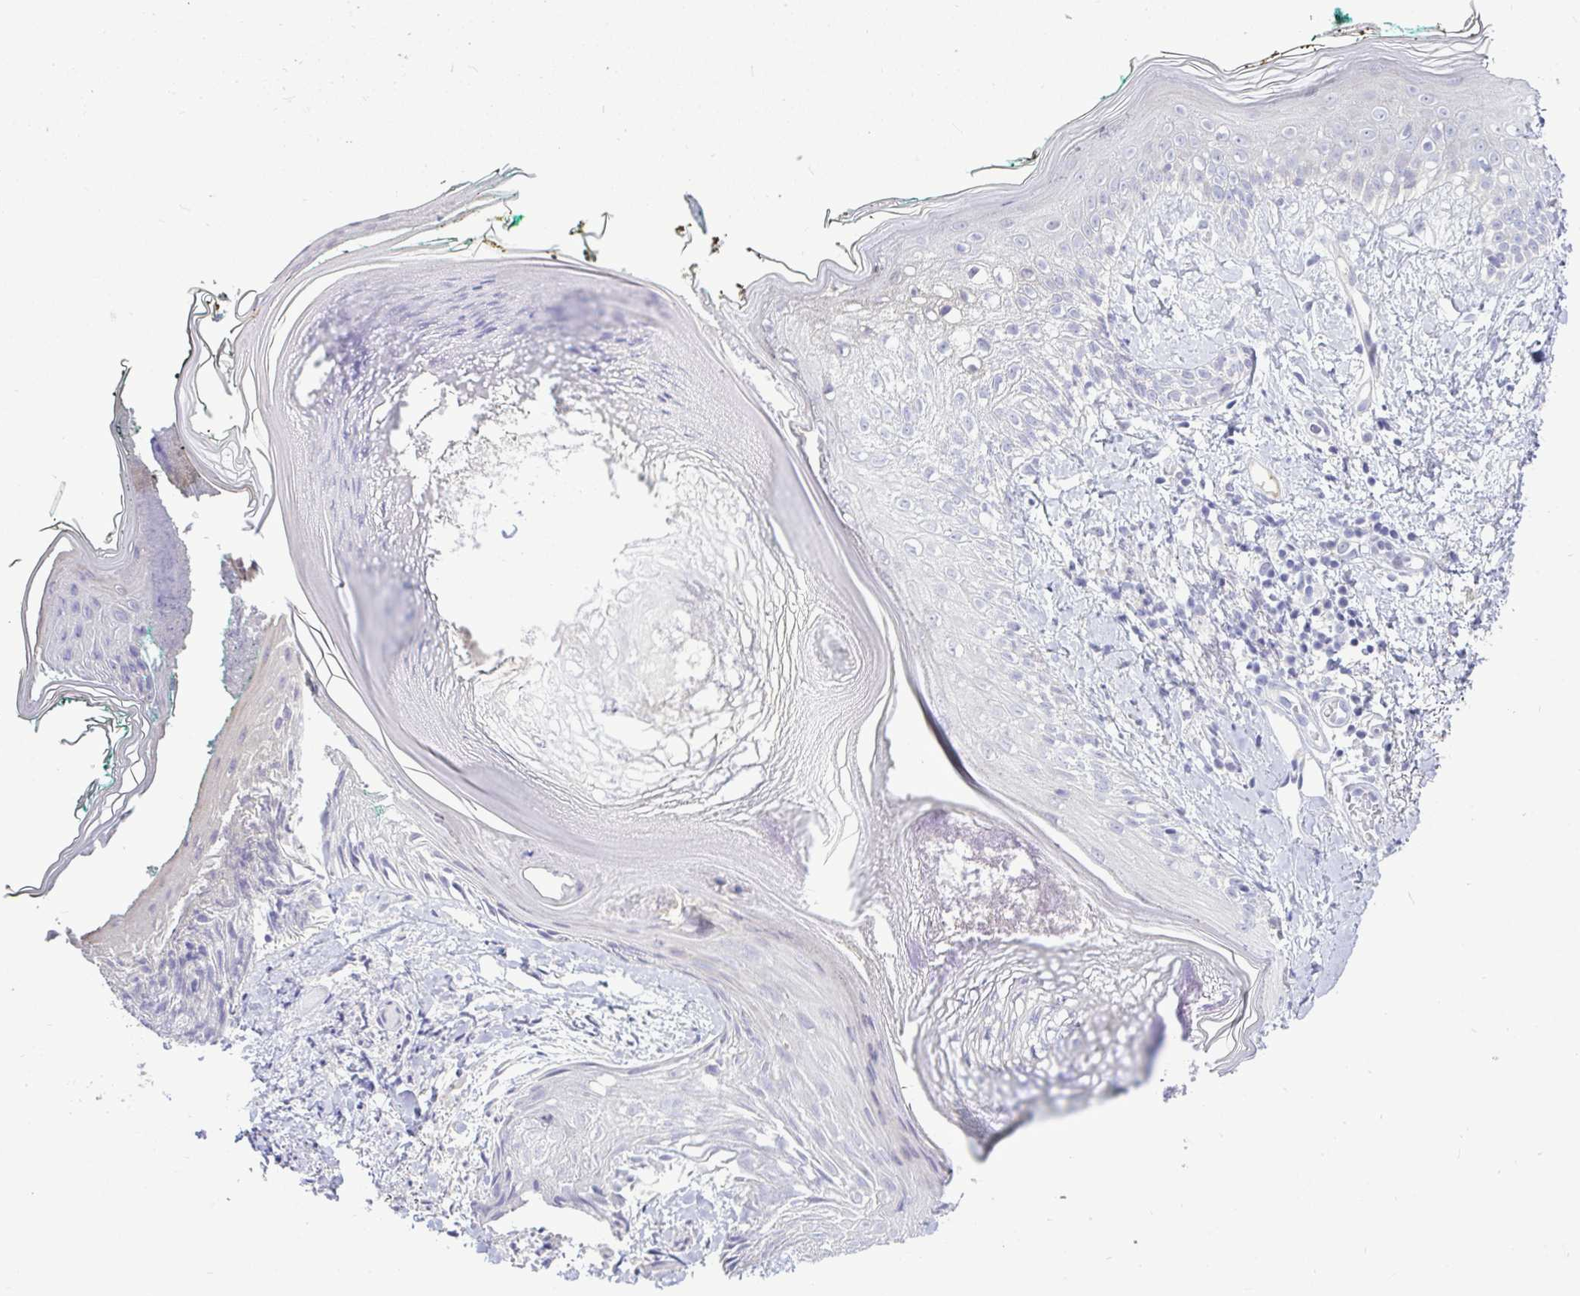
{"staining": {"intensity": "negative", "quantity": "none", "location": "none"}, "tissue": "skin", "cell_type": "Fibroblasts", "image_type": "normal", "snomed": [{"axis": "morphology", "description": "Normal tissue, NOS"}, {"axis": "topography", "description": "Skin"}], "caption": "Image shows no significant protein positivity in fibroblasts of unremarkable skin.", "gene": "EPOP", "patient": {"sex": "female", "age": 34}}